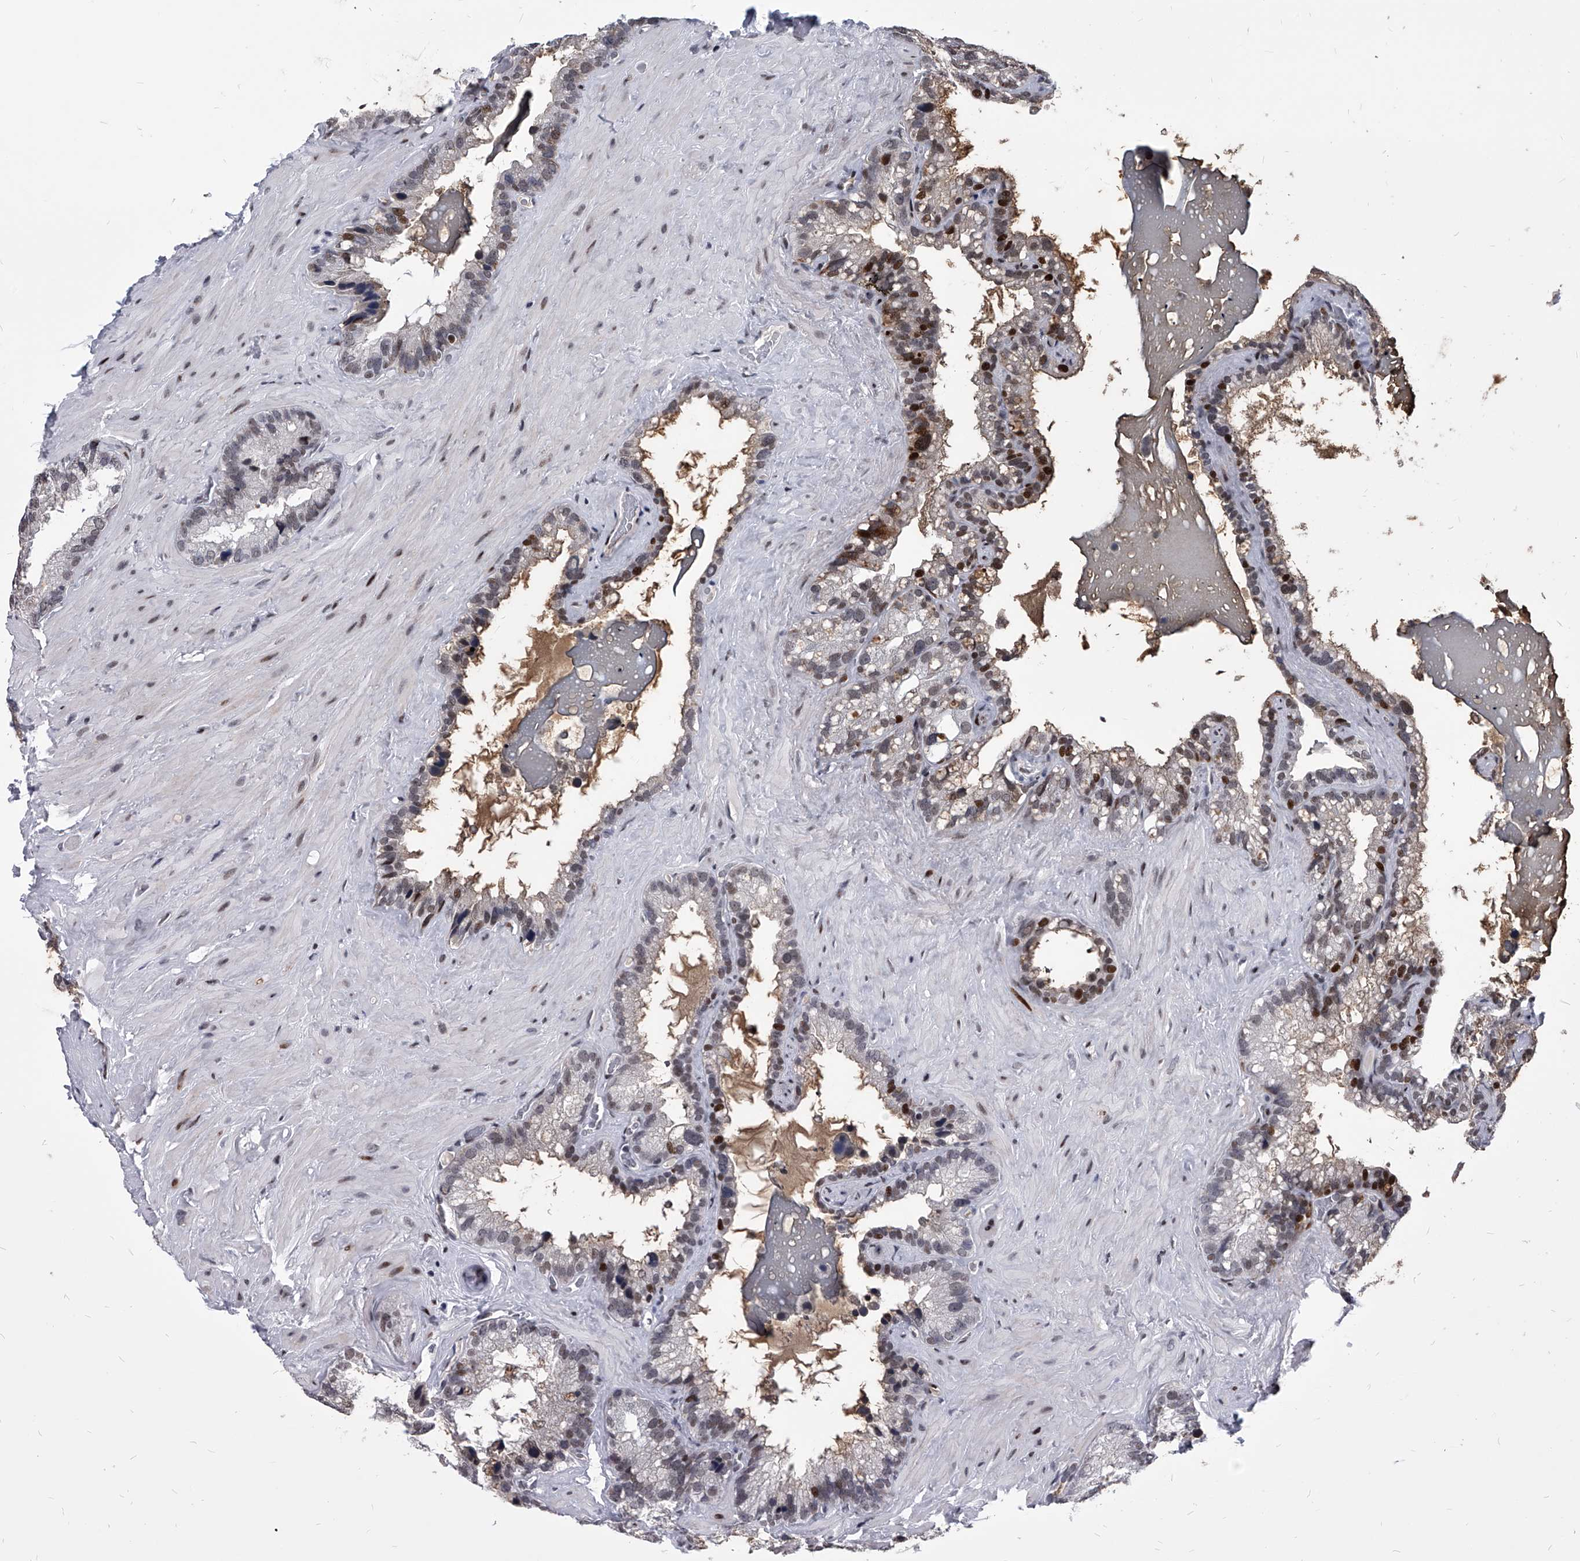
{"staining": {"intensity": "moderate", "quantity": "25%-75%", "location": "nuclear"}, "tissue": "seminal vesicle", "cell_type": "Glandular cells", "image_type": "normal", "snomed": [{"axis": "morphology", "description": "Normal tissue, NOS"}, {"axis": "topography", "description": "Prostate"}, {"axis": "topography", "description": "Seminal veicle"}], "caption": "Immunohistochemical staining of unremarkable seminal vesicle displays 25%-75% levels of moderate nuclear protein expression in about 25%-75% of glandular cells. (DAB (3,3'-diaminobenzidine) IHC, brown staining for protein, blue staining for nuclei).", "gene": "CMTR1", "patient": {"sex": "male", "age": 68}}